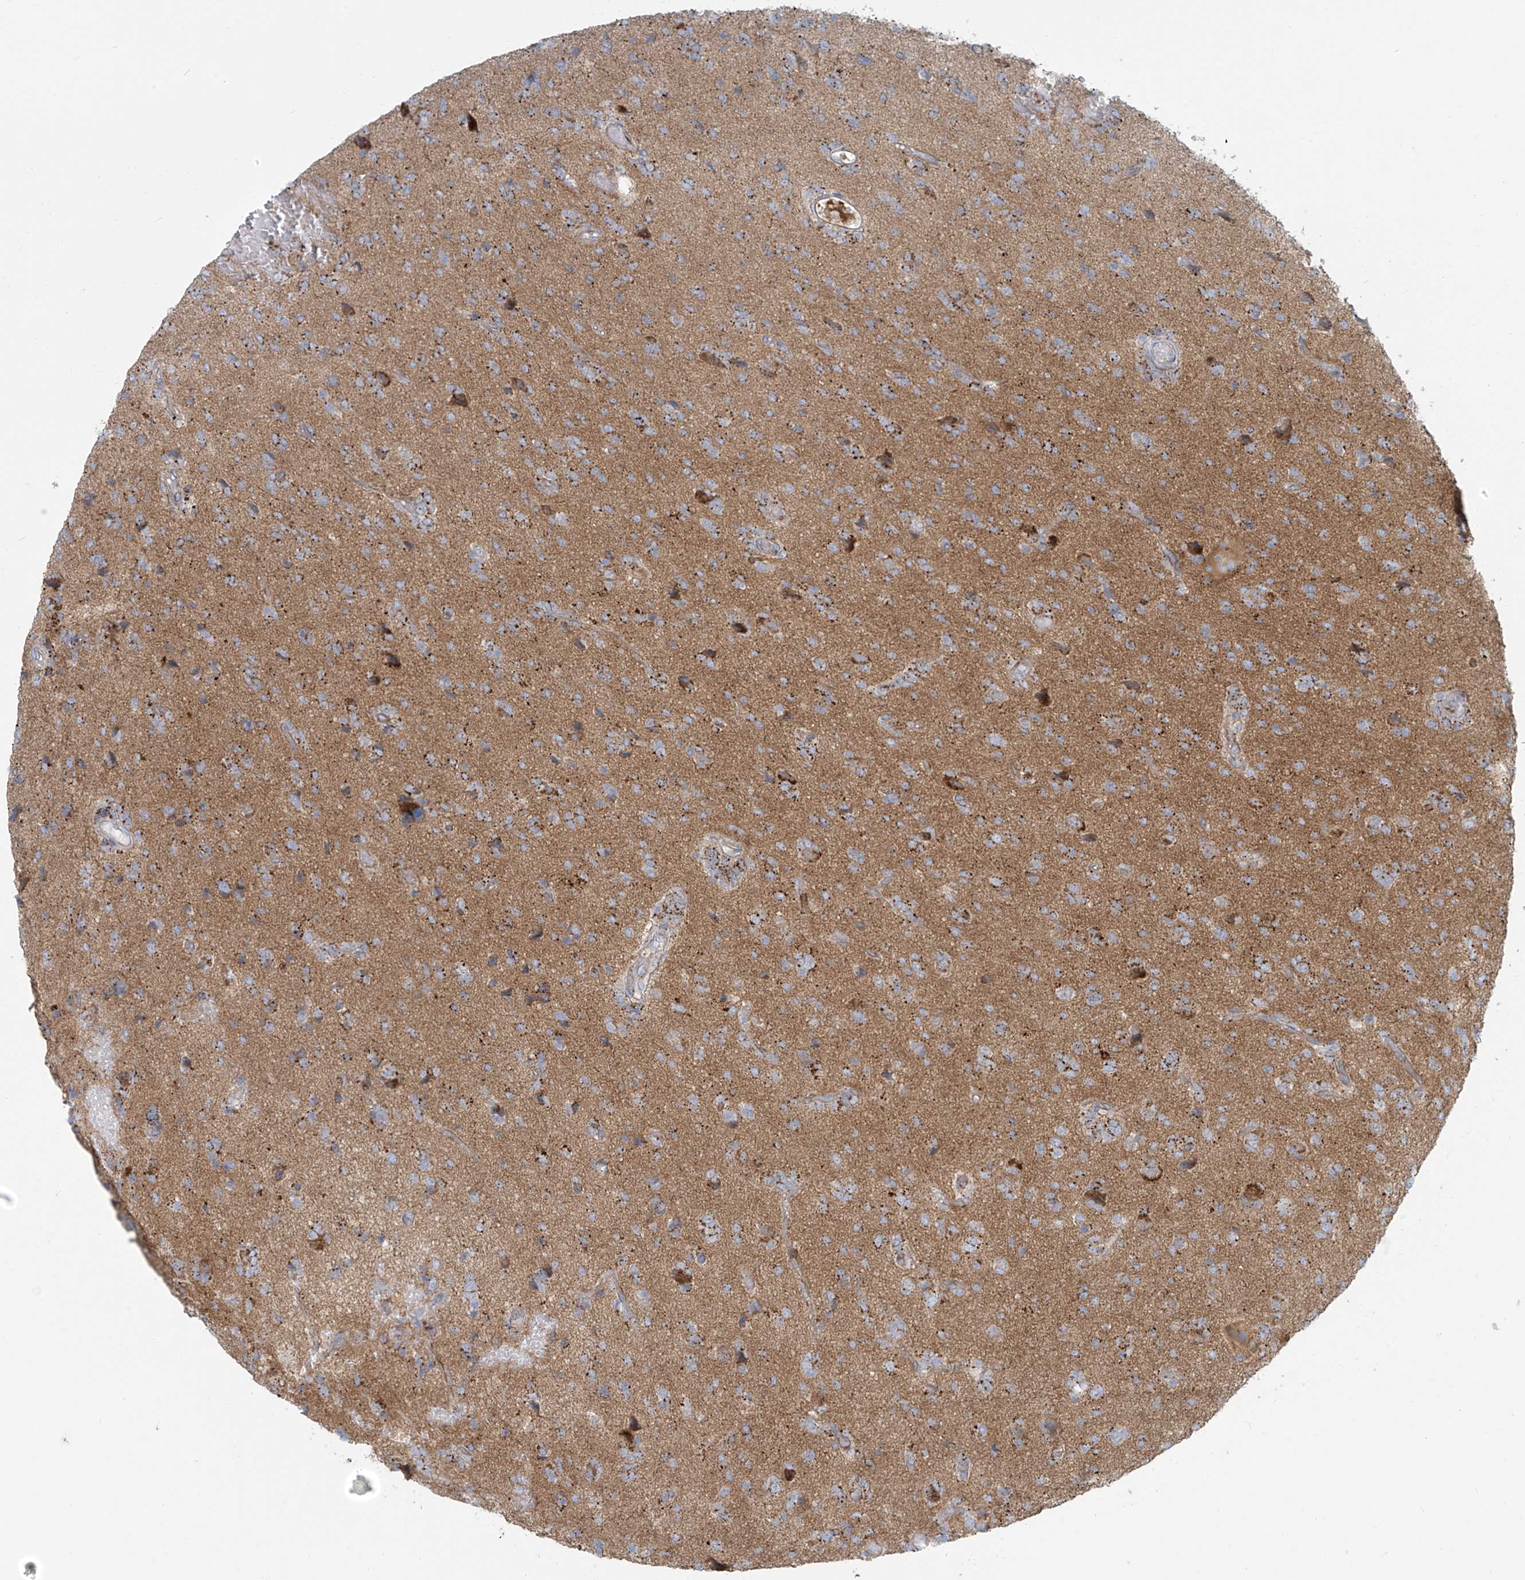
{"staining": {"intensity": "moderate", "quantity": "25%-75%", "location": "cytoplasmic/membranous"}, "tissue": "glioma", "cell_type": "Tumor cells", "image_type": "cancer", "snomed": [{"axis": "morphology", "description": "Glioma, malignant, High grade"}, {"axis": "topography", "description": "Brain"}], "caption": "About 25%-75% of tumor cells in high-grade glioma (malignant) display moderate cytoplasmic/membranous protein positivity as visualized by brown immunohistochemical staining.", "gene": "LZTS3", "patient": {"sex": "female", "age": 59}}